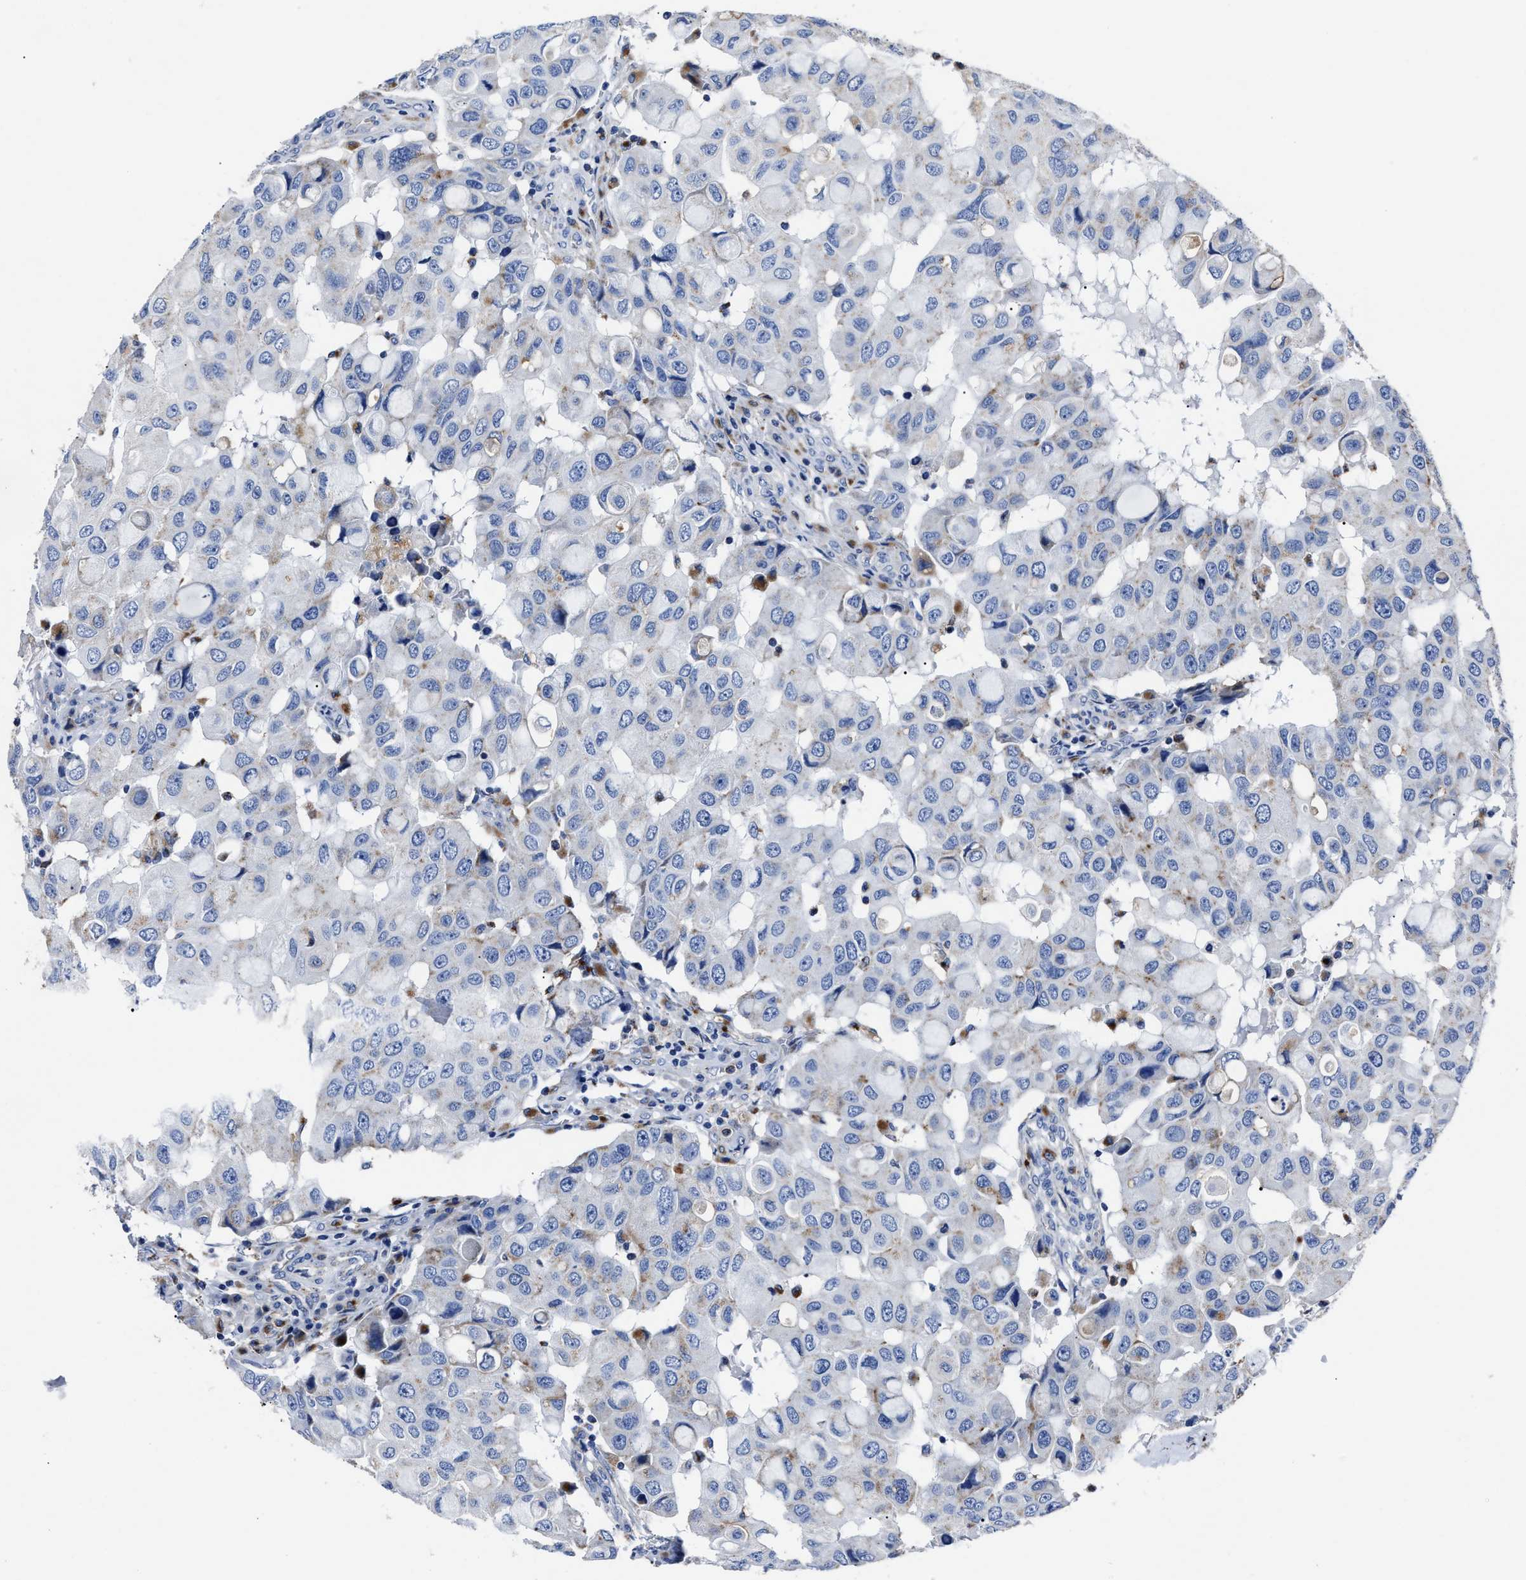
{"staining": {"intensity": "negative", "quantity": "none", "location": "none"}, "tissue": "breast cancer", "cell_type": "Tumor cells", "image_type": "cancer", "snomed": [{"axis": "morphology", "description": "Duct carcinoma"}, {"axis": "topography", "description": "Breast"}], "caption": "DAB (3,3'-diaminobenzidine) immunohistochemical staining of human breast cancer exhibits no significant positivity in tumor cells.", "gene": "LAMTOR4", "patient": {"sex": "female", "age": 27}}